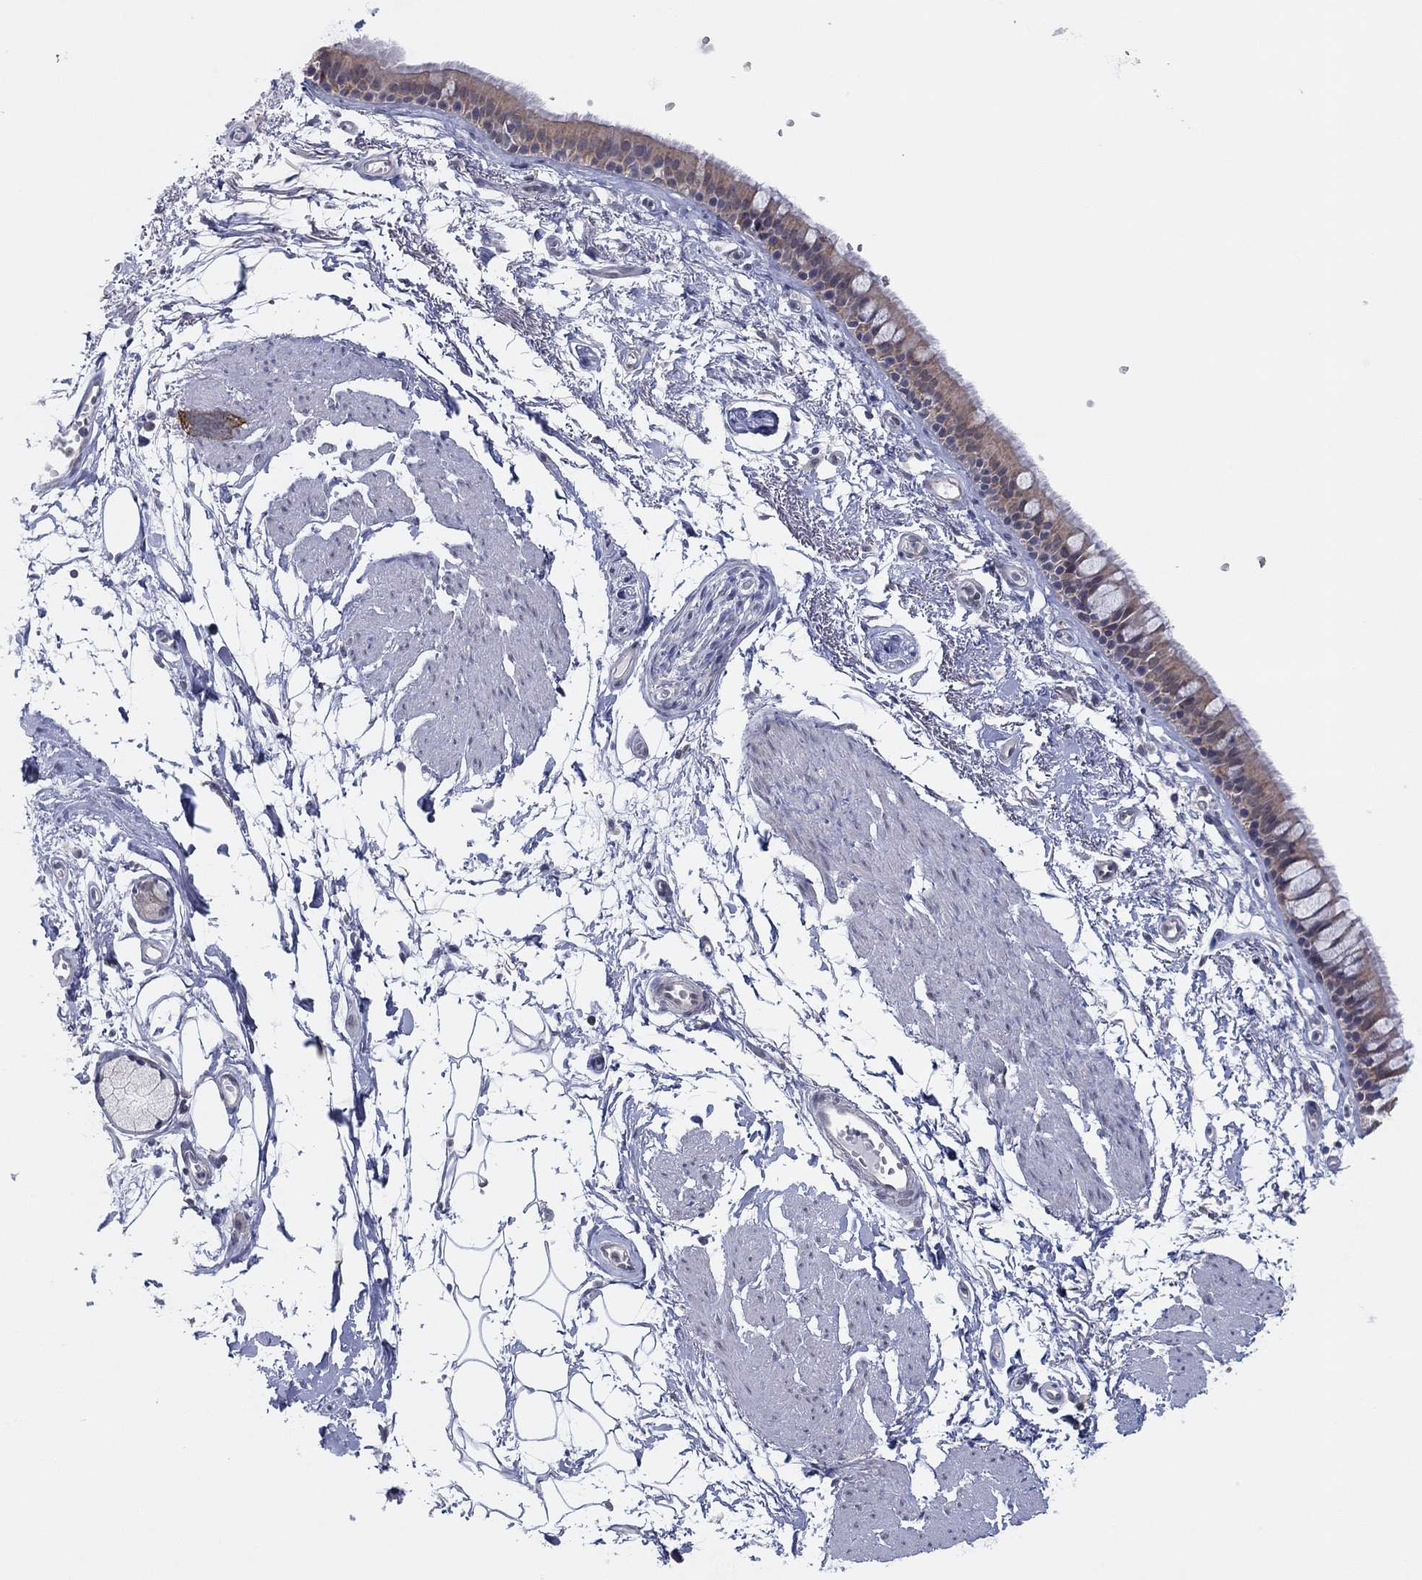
{"staining": {"intensity": "weak", "quantity": ">75%", "location": "cytoplasmic/membranous"}, "tissue": "bronchus", "cell_type": "Respiratory epithelial cells", "image_type": "normal", "snomed": [{"axis": "morphology", "description": "Normal tissue, NOS"}, {"axis": "topography", "description": "Cartilage tissue"}, {"axis": "topography", "description": "Bronchus"}], "caption": "This image demonstrates immunohistochemistry (IHC) staining of benign bronchus, with low weak cytoplasmic/membranous positivity in approximately >75% of respiratory epithelial cells.", "gene": "SLC22A2", "patient": {"sex": "male", "age": 66}}